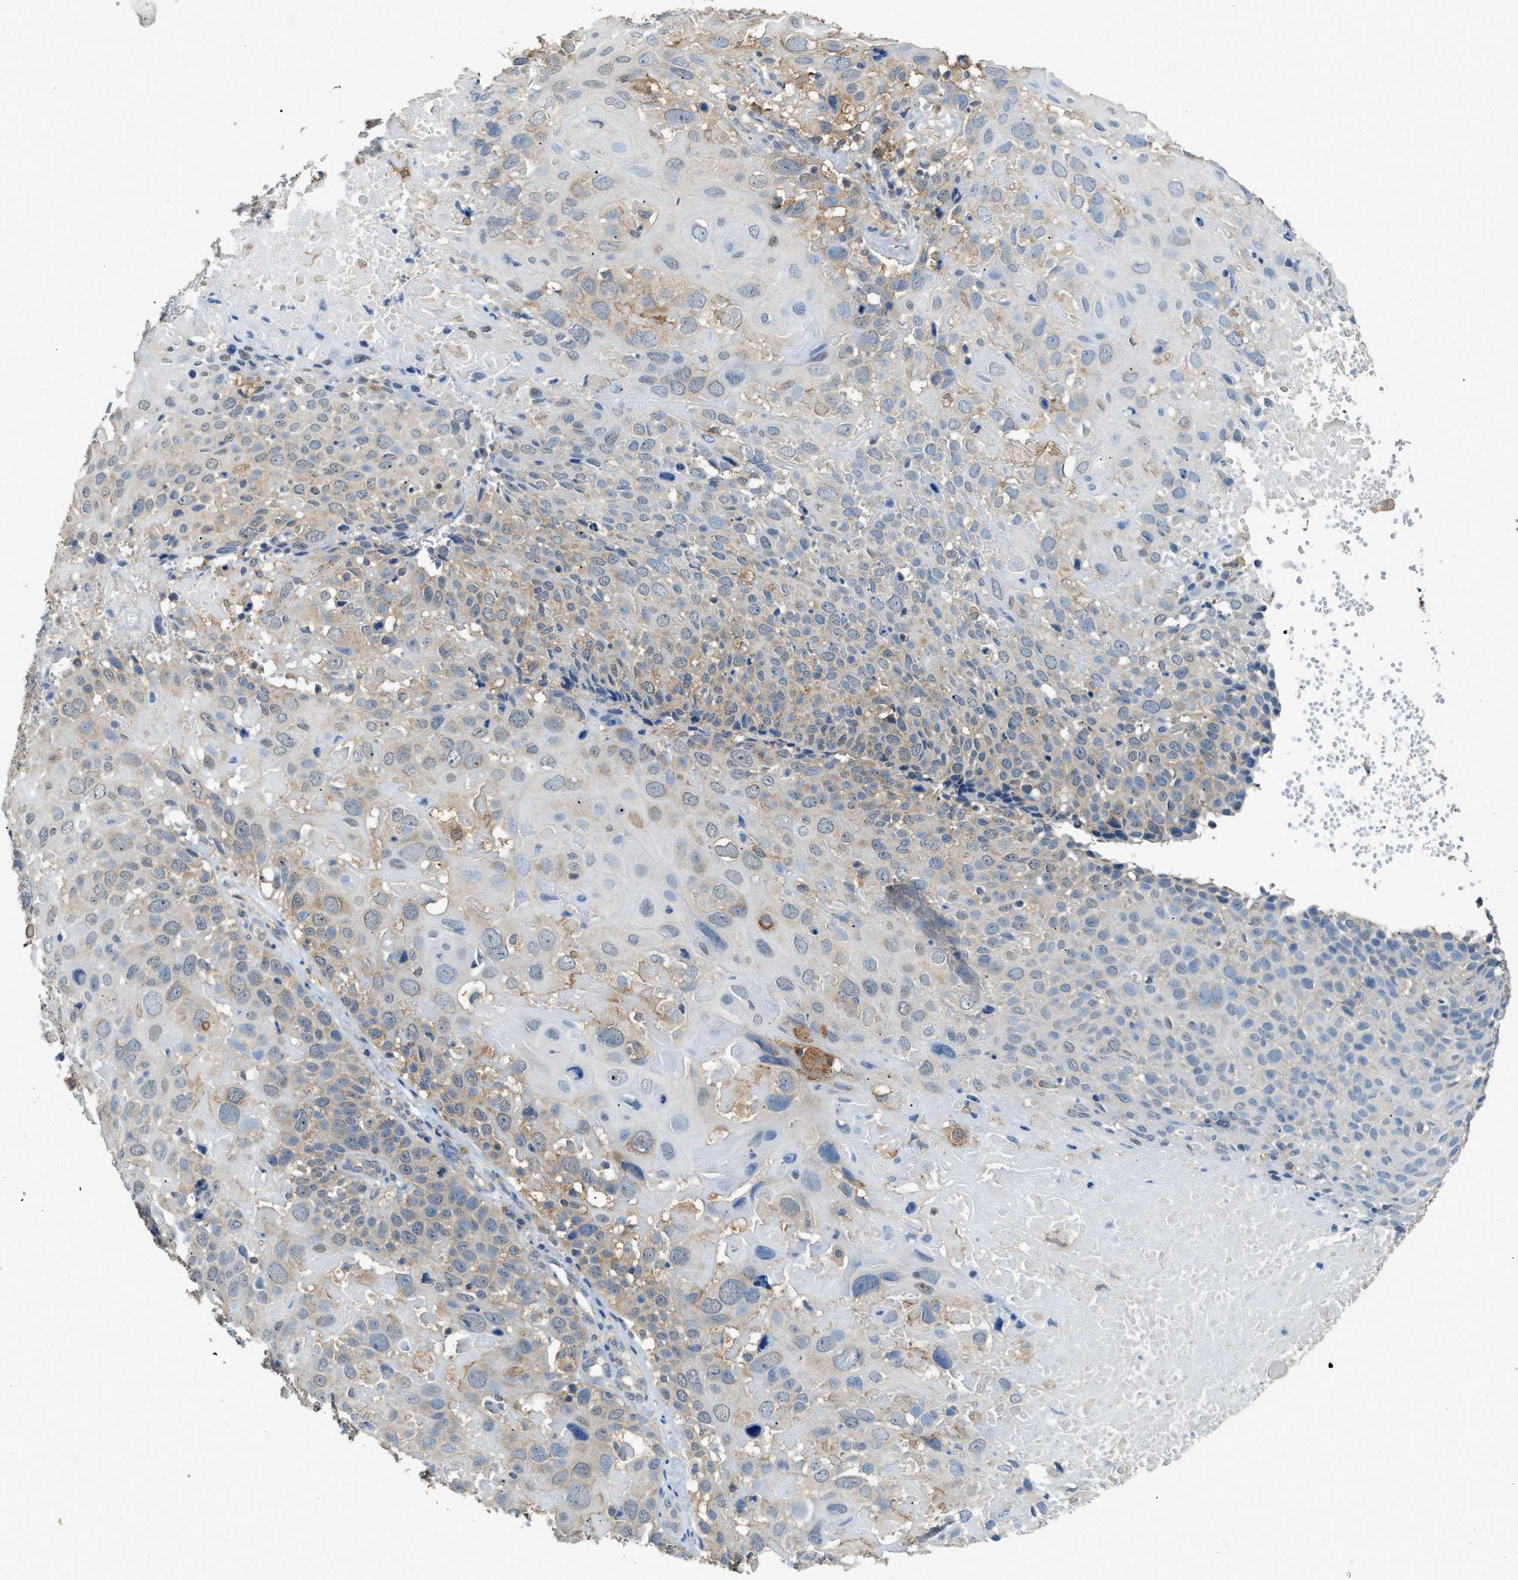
{"staining": {"intensity": "weak", "quantity": "25%-75%", "location": "cytoplasmic/membranous"}, "tissue": "cervical cancer", "cell_type": "Tumor cells", "image_type": "cancer", "snomed": [{"axis": "morphology", "description": "Squamous cell carcinoma, NOS"}, {"axis": "topography", "description": "Cervix"}], "caption": "Immunohistochemistry staining of squamous cell carcinoma (cervical), which shows low levels of weak cytoplasmic/membranous expression in approximately 25%-75% of tumor cells indicating weak cytoplasmic/membranous protein staining. The staining was performed using DAB (brown) for protein detection and nuclei were counterstained in hematoxylin (blue).", "gene": "GCN1", "patient": {"sex": "female", "age": 74}}